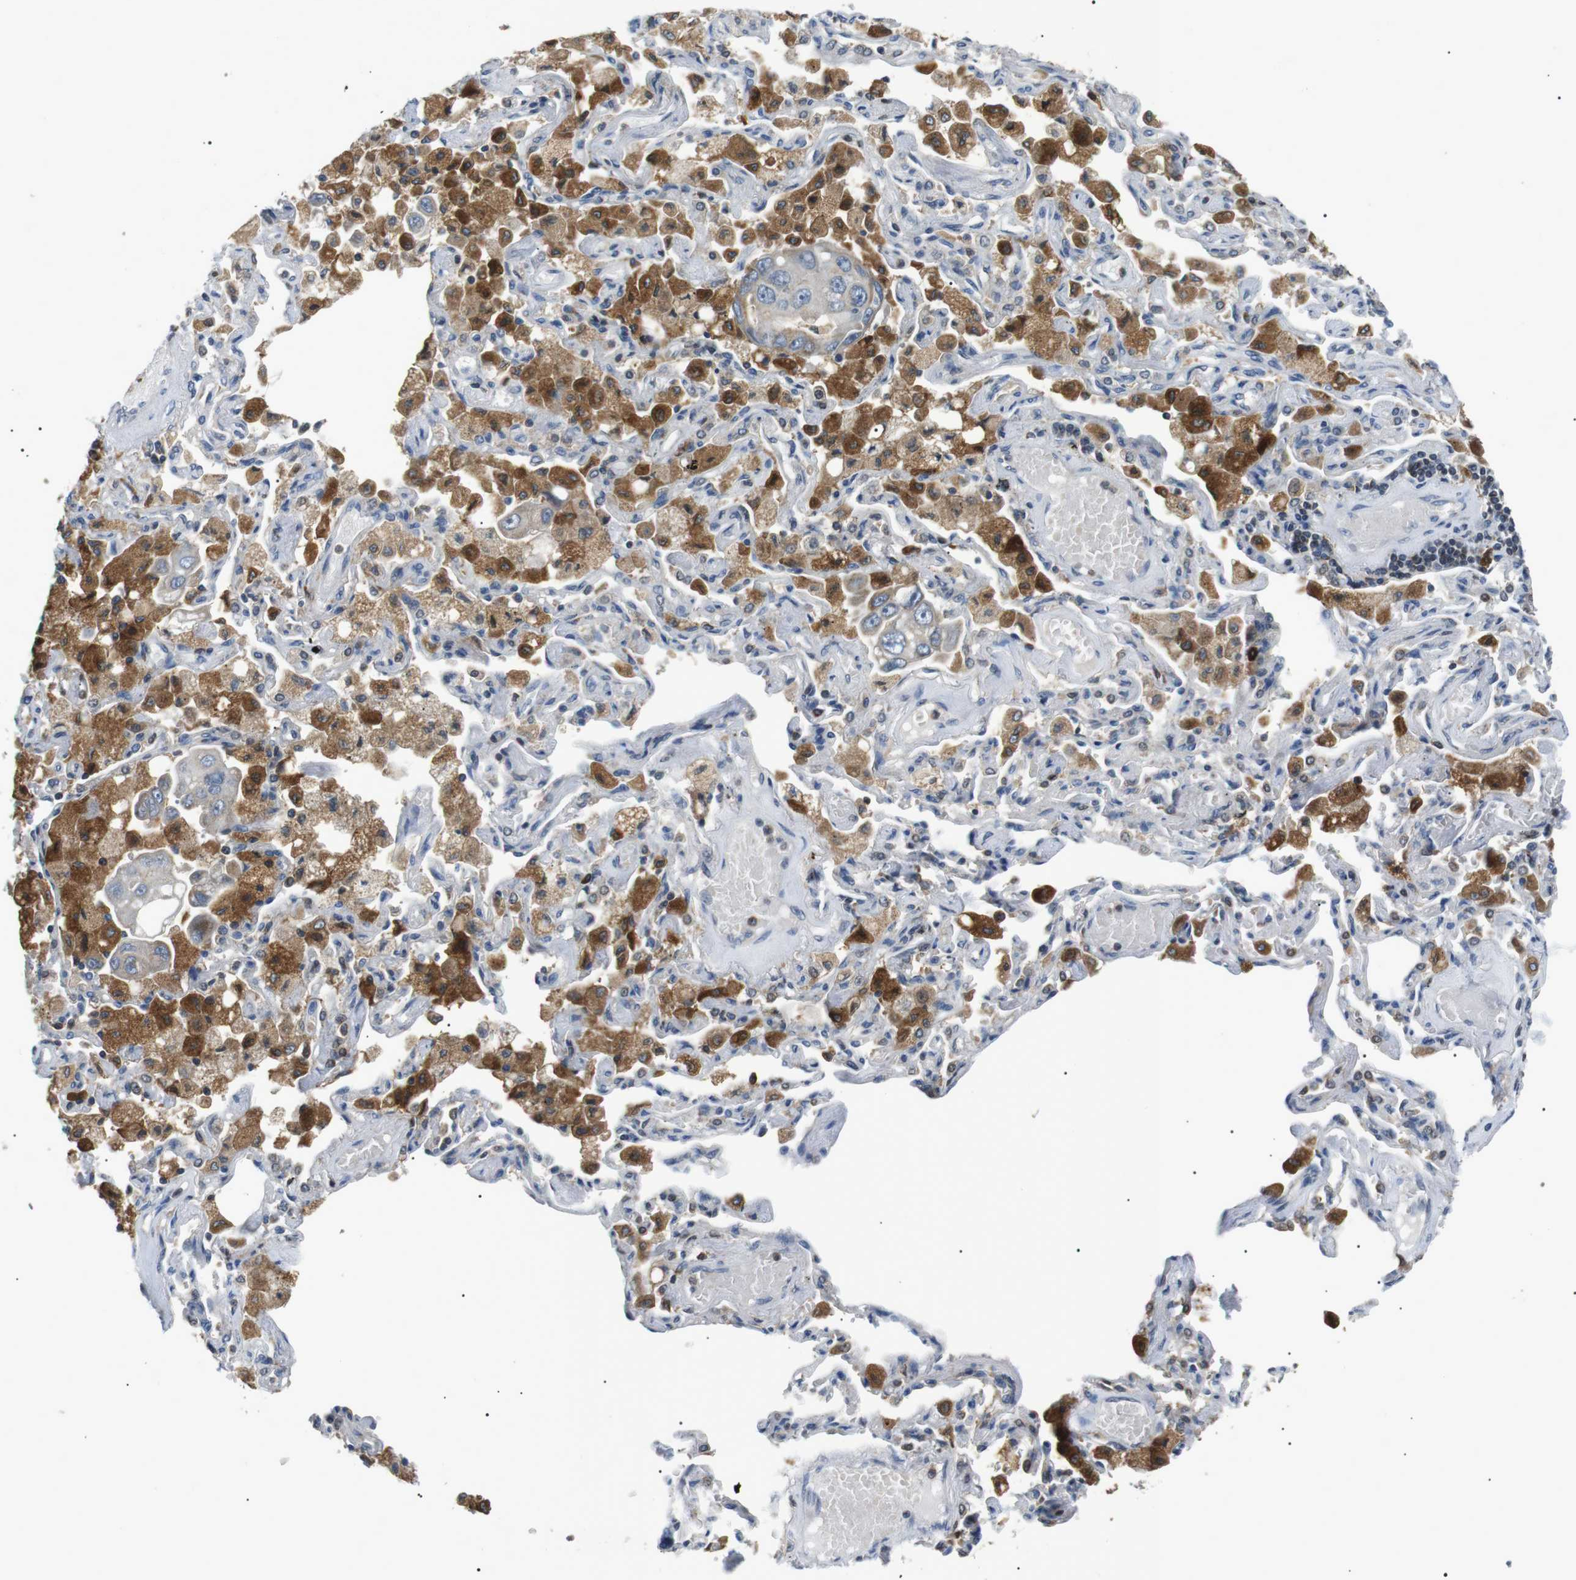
{"staining": {"intensity": "negative", "quantity": "none", "location": "none"}, "tissue": "lung cancer", "cell_type": "Tumor cells", "image_type": "cancer", "snomed": [{"axis": "morphology", "description": "Adenocarcinoma, NOS"}, {"axis": "topography", "description": "Lung"}], "caption": "Protein analysis of adenocarcinoma (lung) demonstrates no significant positivity in tumor cells.", "gene": "RAB9A", "patient": {"sex": "male", "age": 64}}